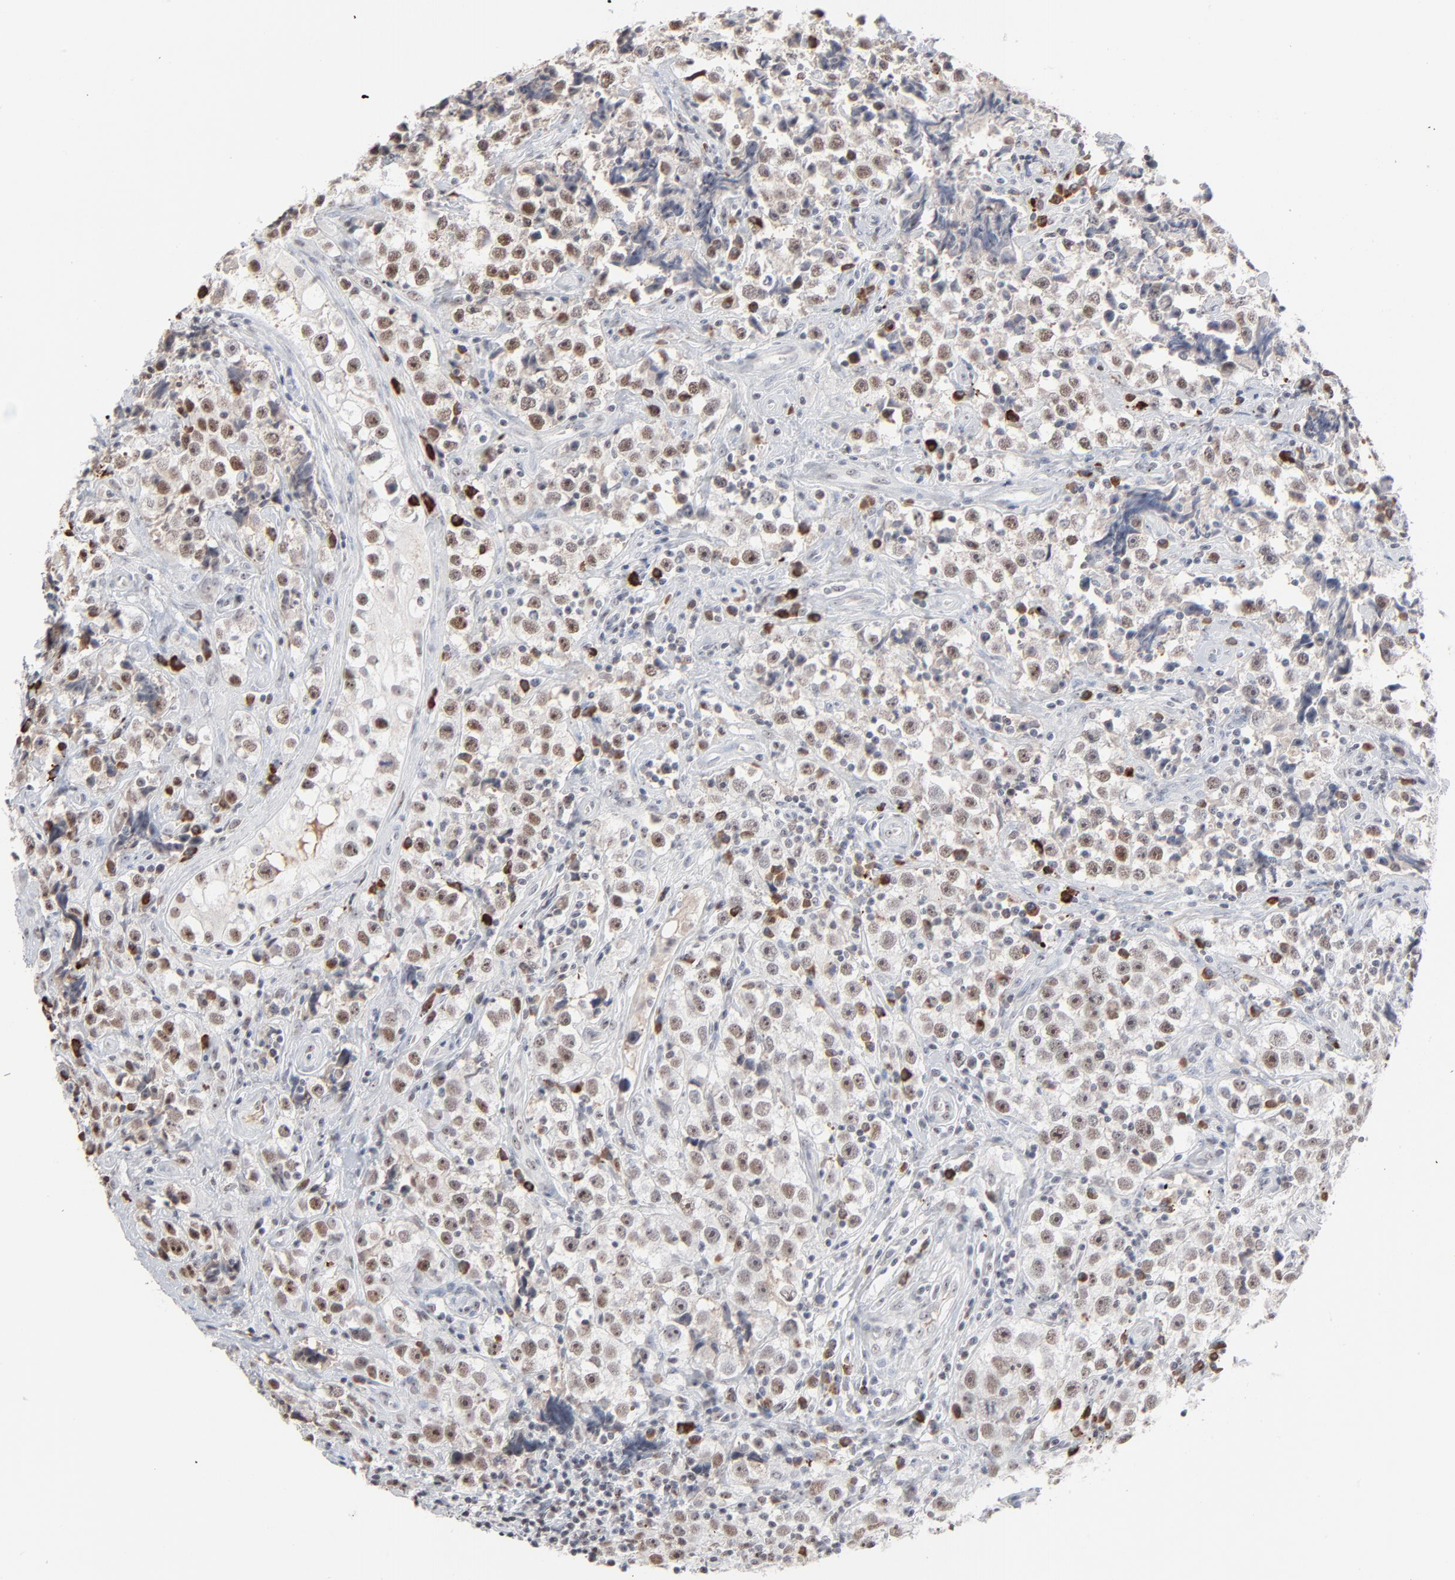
{"staining": {"intensity": "moderate", "quantity": ">75%", "location": "nuclear"}, "tissue": "testis cancer", "cell_type": "Tumor cells", "image_type": "cancer", "snomed": [{"axis": "morphology", "description": "Seminoma, NOS"}, {"axis": "topography", "description": "Testis"}], "caption": "This micrograph reveals IHC staining of seminoma (testis), with medium moderate nuclear positivity in approximately >75% of tumor cells.", "gene": "MPHOSPH6", "patient": {"sex": "male", "age": 32}}